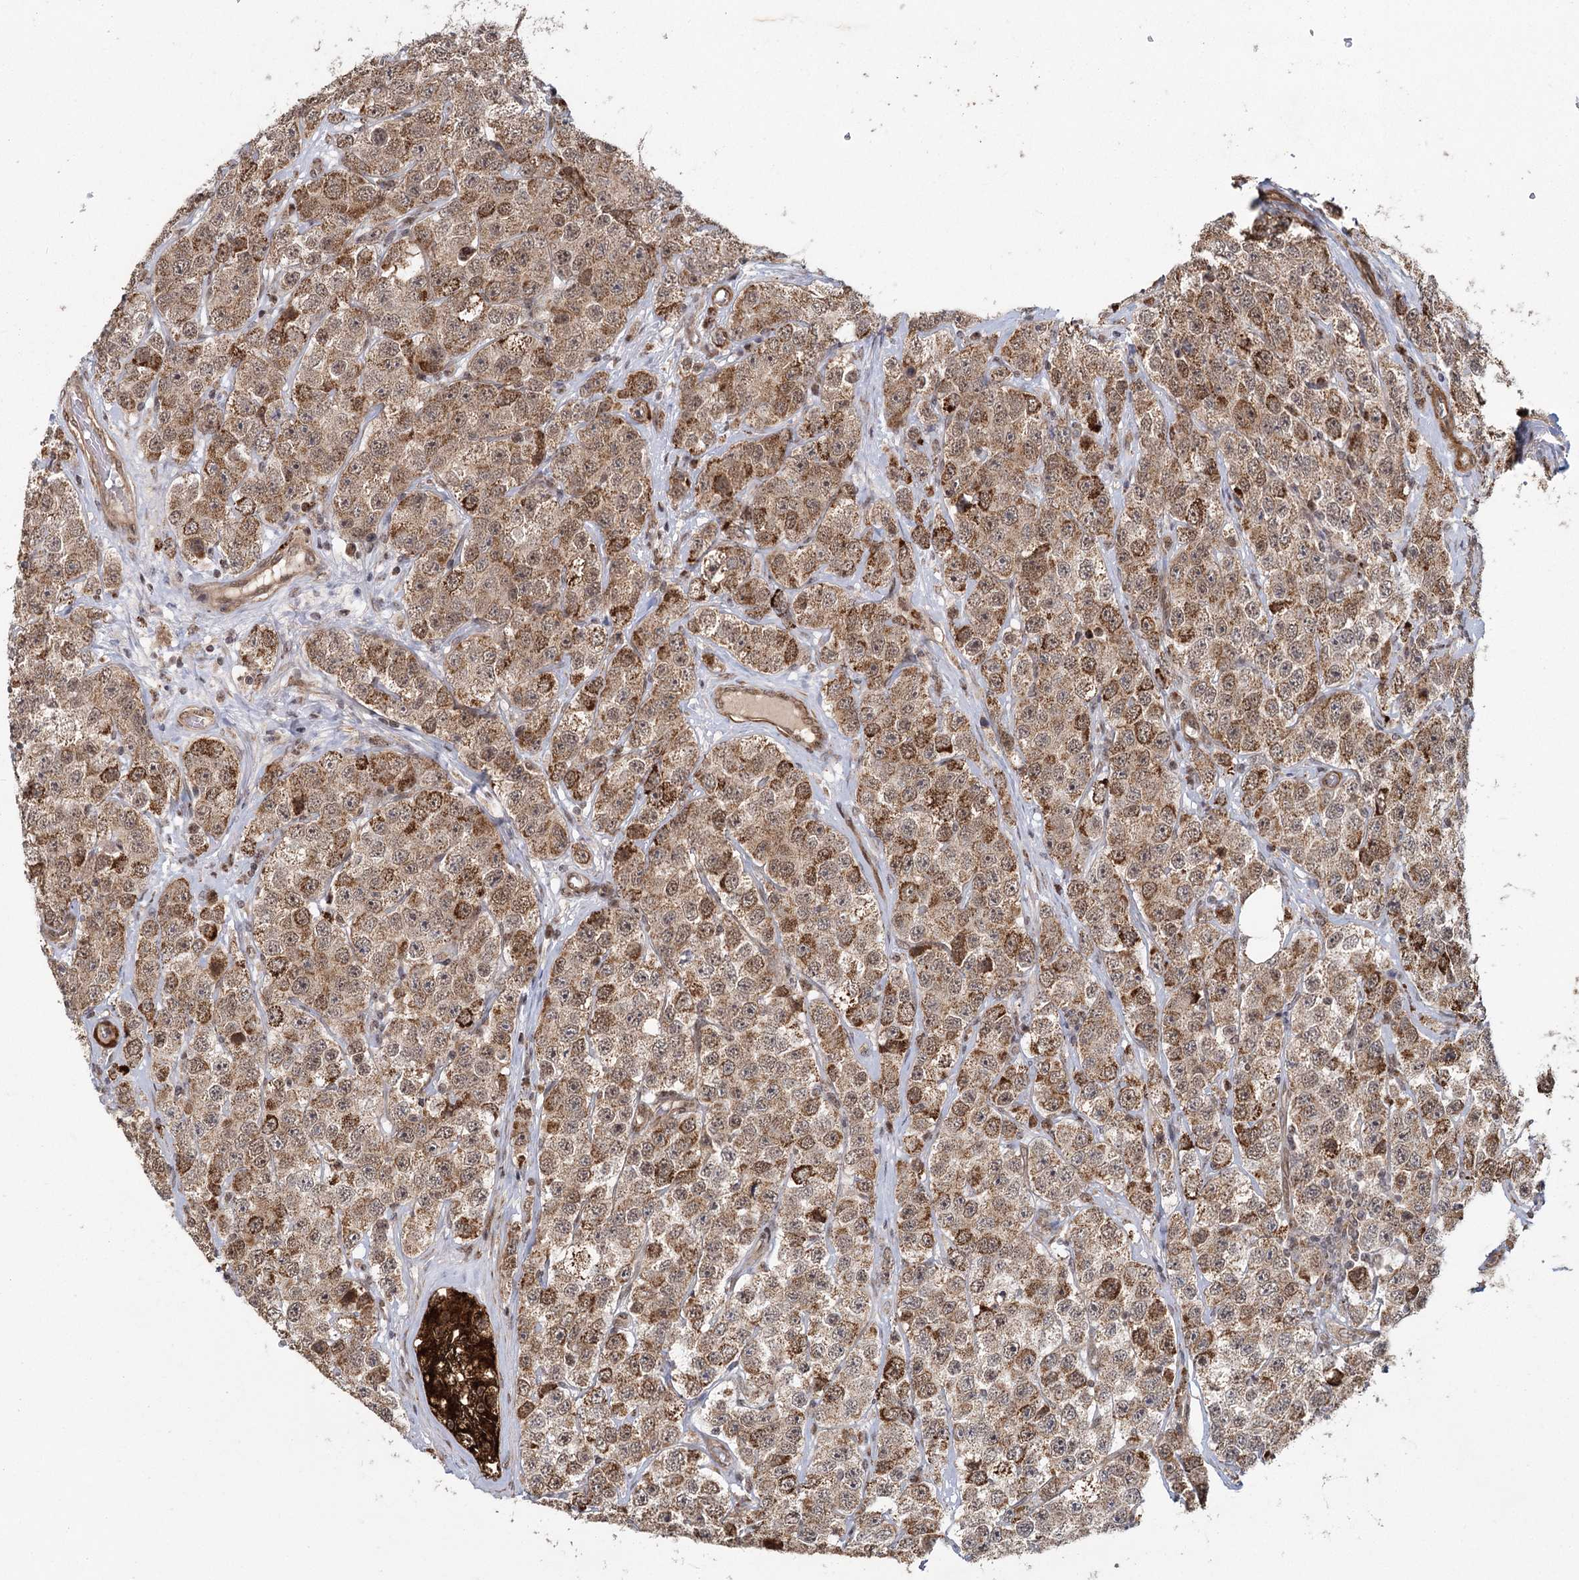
{"staining": {"intensity": "moderate", "quantity": ">75%", "location": "cytoplasmic/membranous"}, "tissue": "testis cancer", "cell_type": "Tumor cells", "image_type": "cancer", "snomed": [{"axis": "morphology", "description": "Seminoma, NOS"}, {"axis": "topography", "description": "Testis"}], "caption": "Seminoma (testis) was stained to show a protein in brown. There is medium levels of moderate cytoplasmic/membranous expression in about >75% of tumor cells.", "gene": "ZCCHC24", "patient": {"sex": "male", "age": 28}}